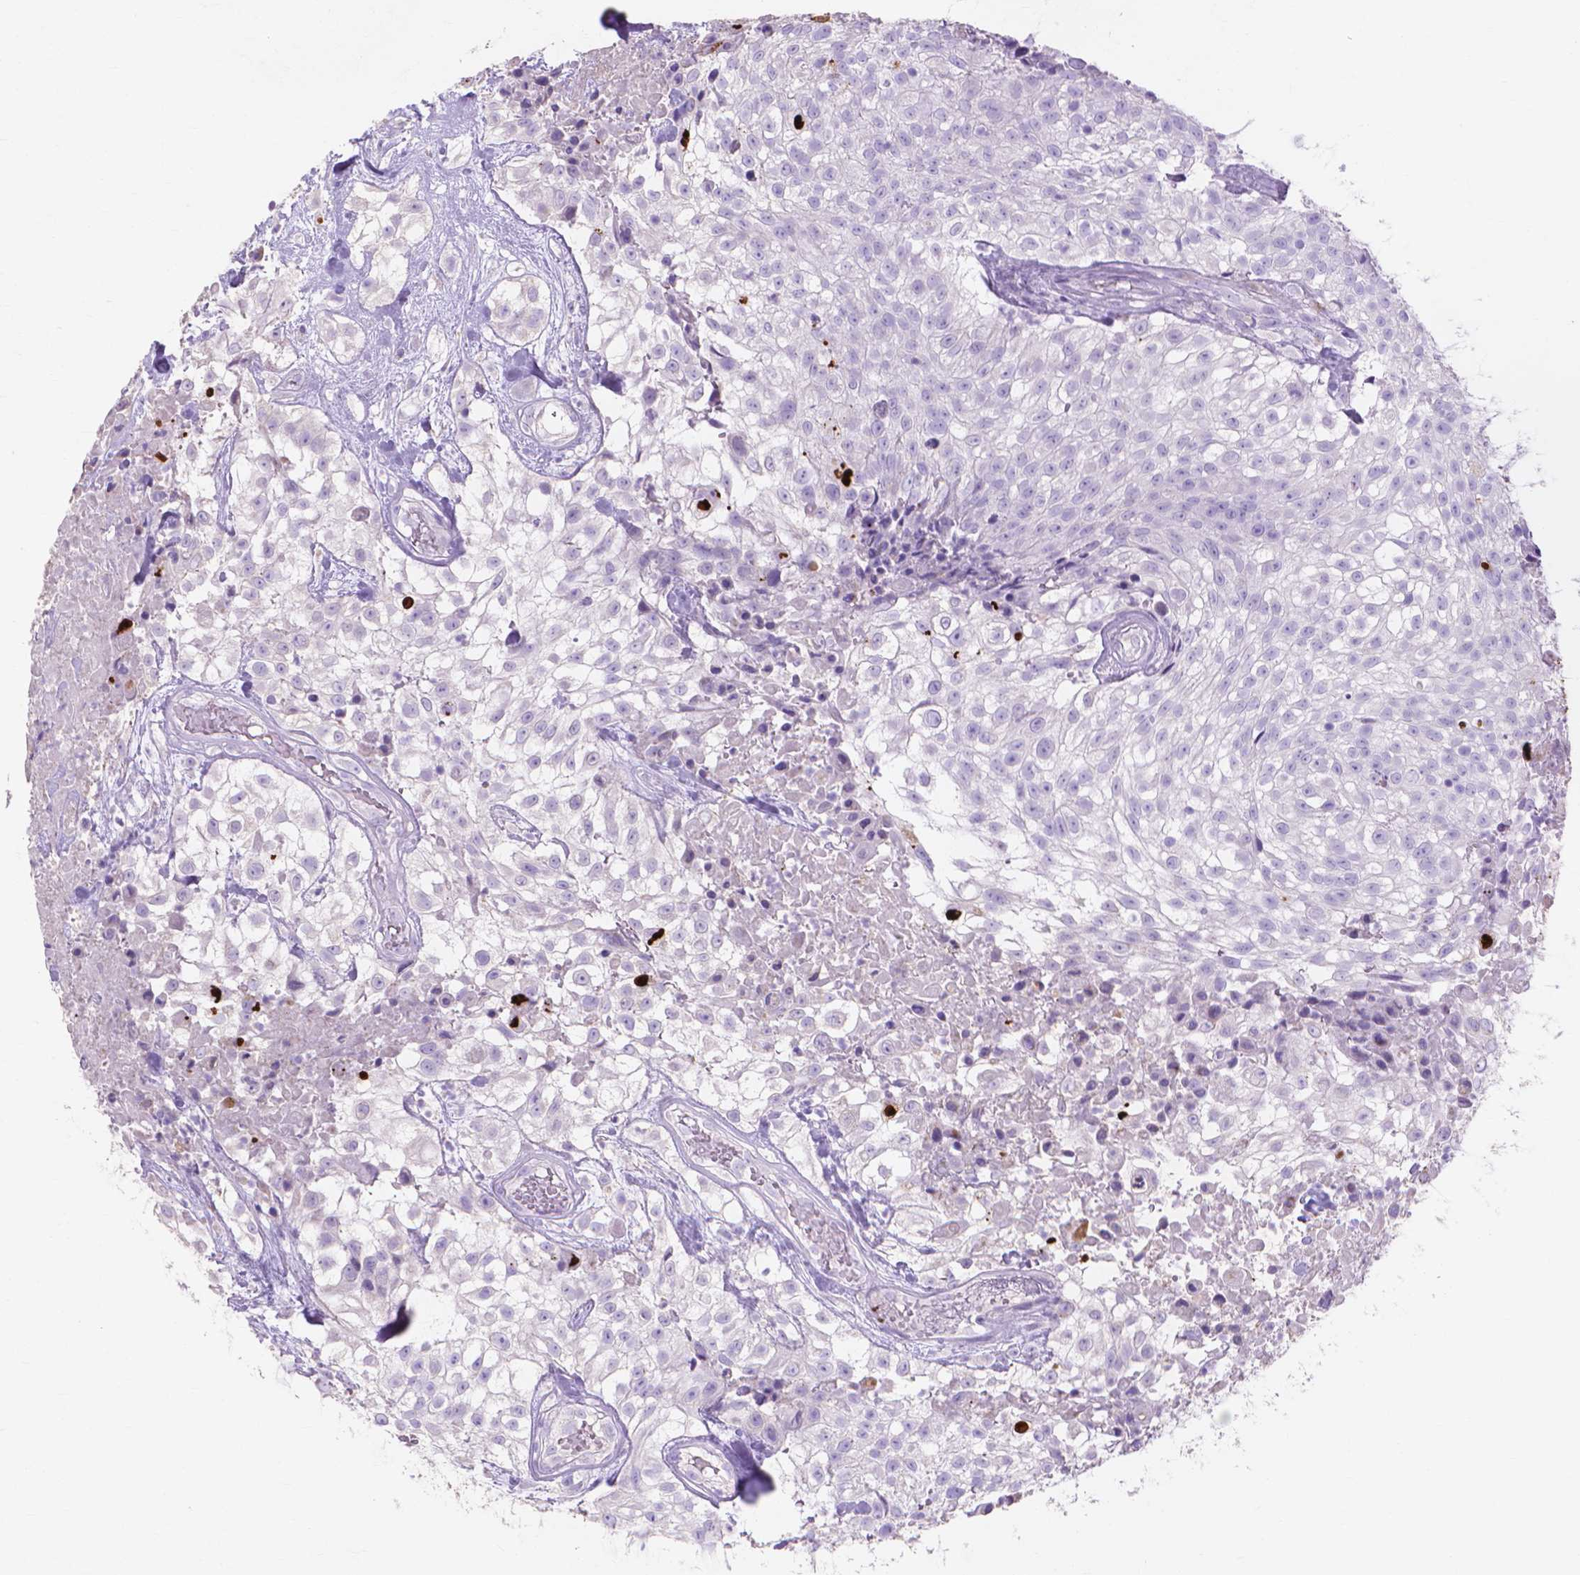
{"staining": {"intensity": "negative", "quantity": "none", "location": "none"}, "tissue": "urothelial cancer", "cell_type": "Tumor cells", "image_type": "cancer", "snomed": [{"axis": "morphology", "description": "Urothelial carcinoma, High grade"}, {"axis": "topography", "description": "Urinary bladder"}], "caption": "The histopathology image reveals no staining of tumor cells in urothelial carcinoma (high-grade).", "gene": "MMP11", "patient": {"sex": "male", "age": 56}}